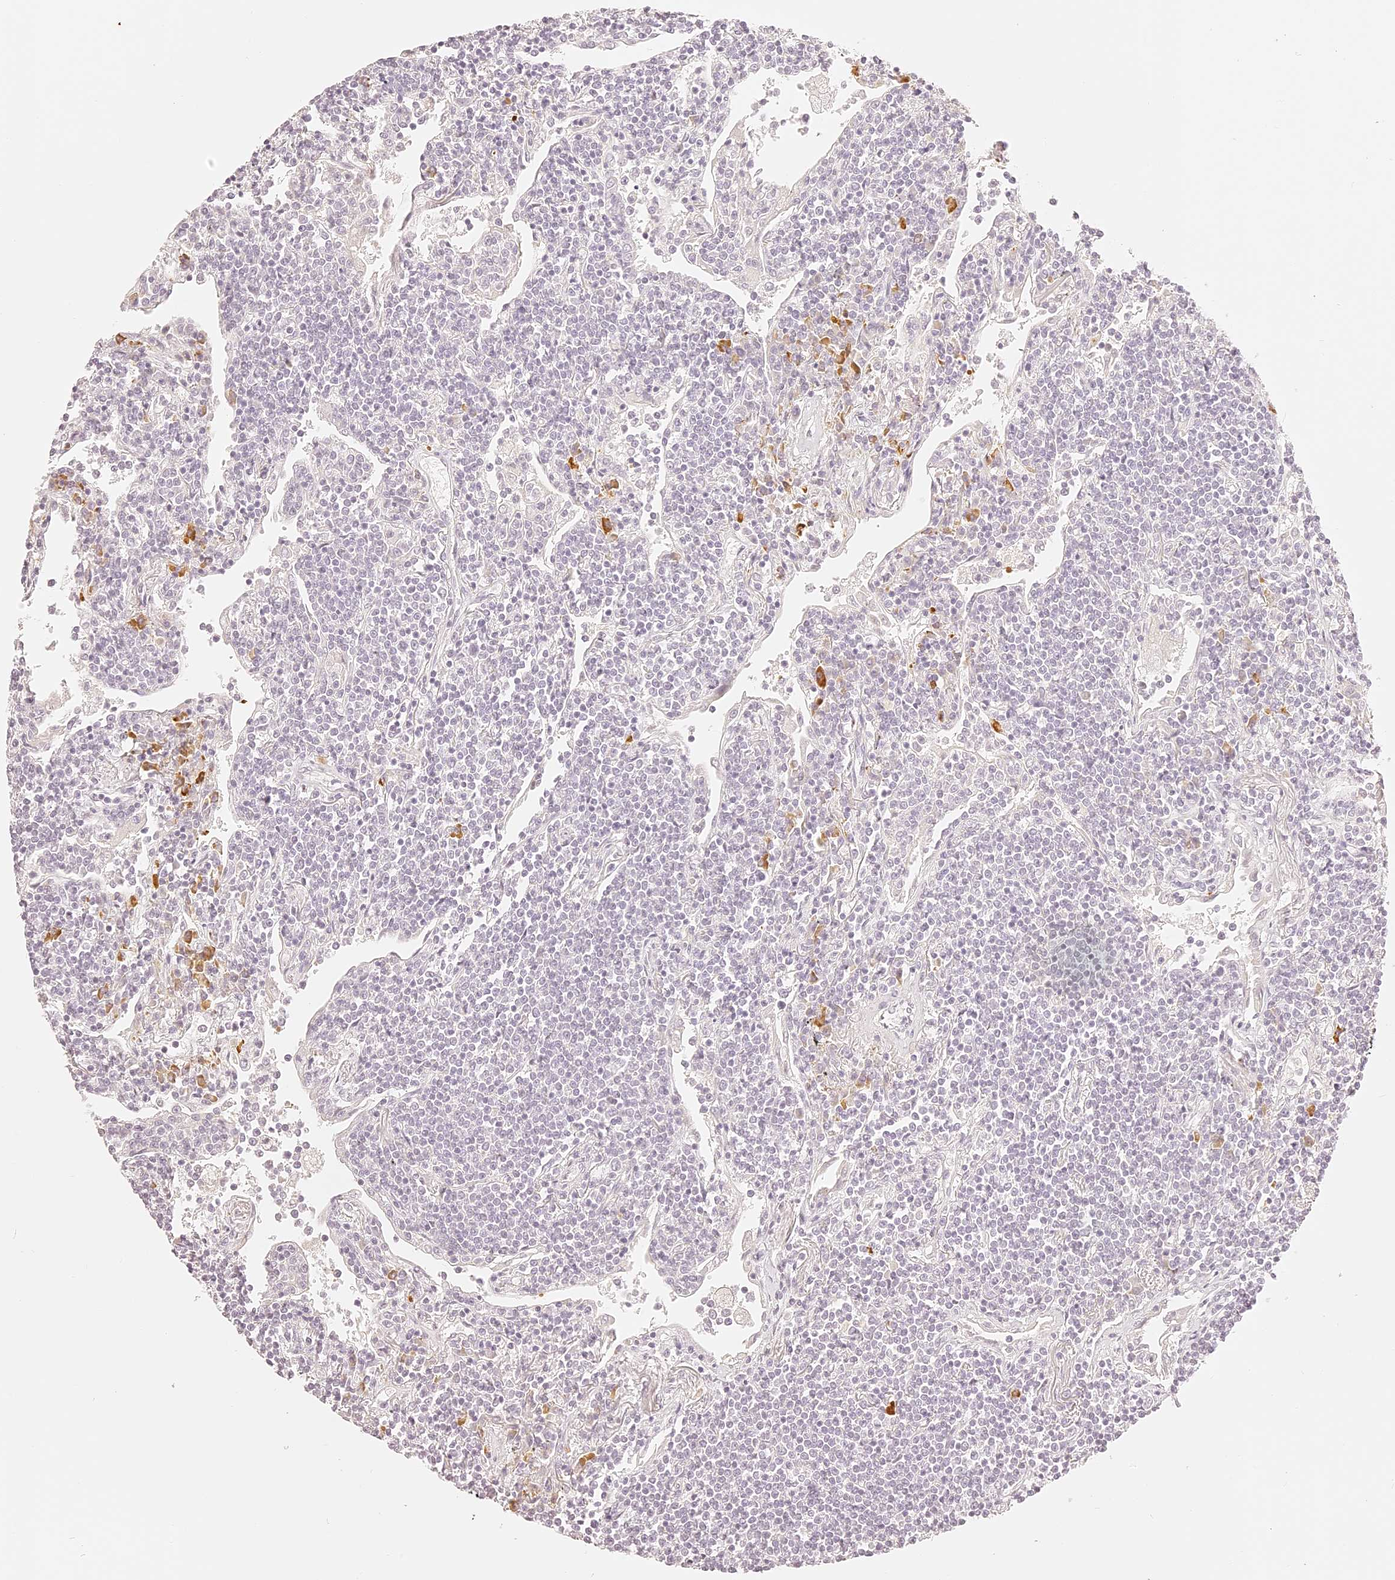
{"staining": {"intensity": "negative", "quantity": "none", "location": "none"}, "tissue": "lymphoma", "cell_type": "Tumor cells", "image_type": "cancer", "snomed": [{"axis": "morphology", "description": "Malignant lymphoma, non-Hodgkin's type, Low grade"}, {"axis": "topography", "description": "Lung"}], "caption": "Histopathology image shows no significant protein staining in tumor cells of lymphoma.", "gene": "TRIM45", "patient": {"sex": "female", "age": 71}}